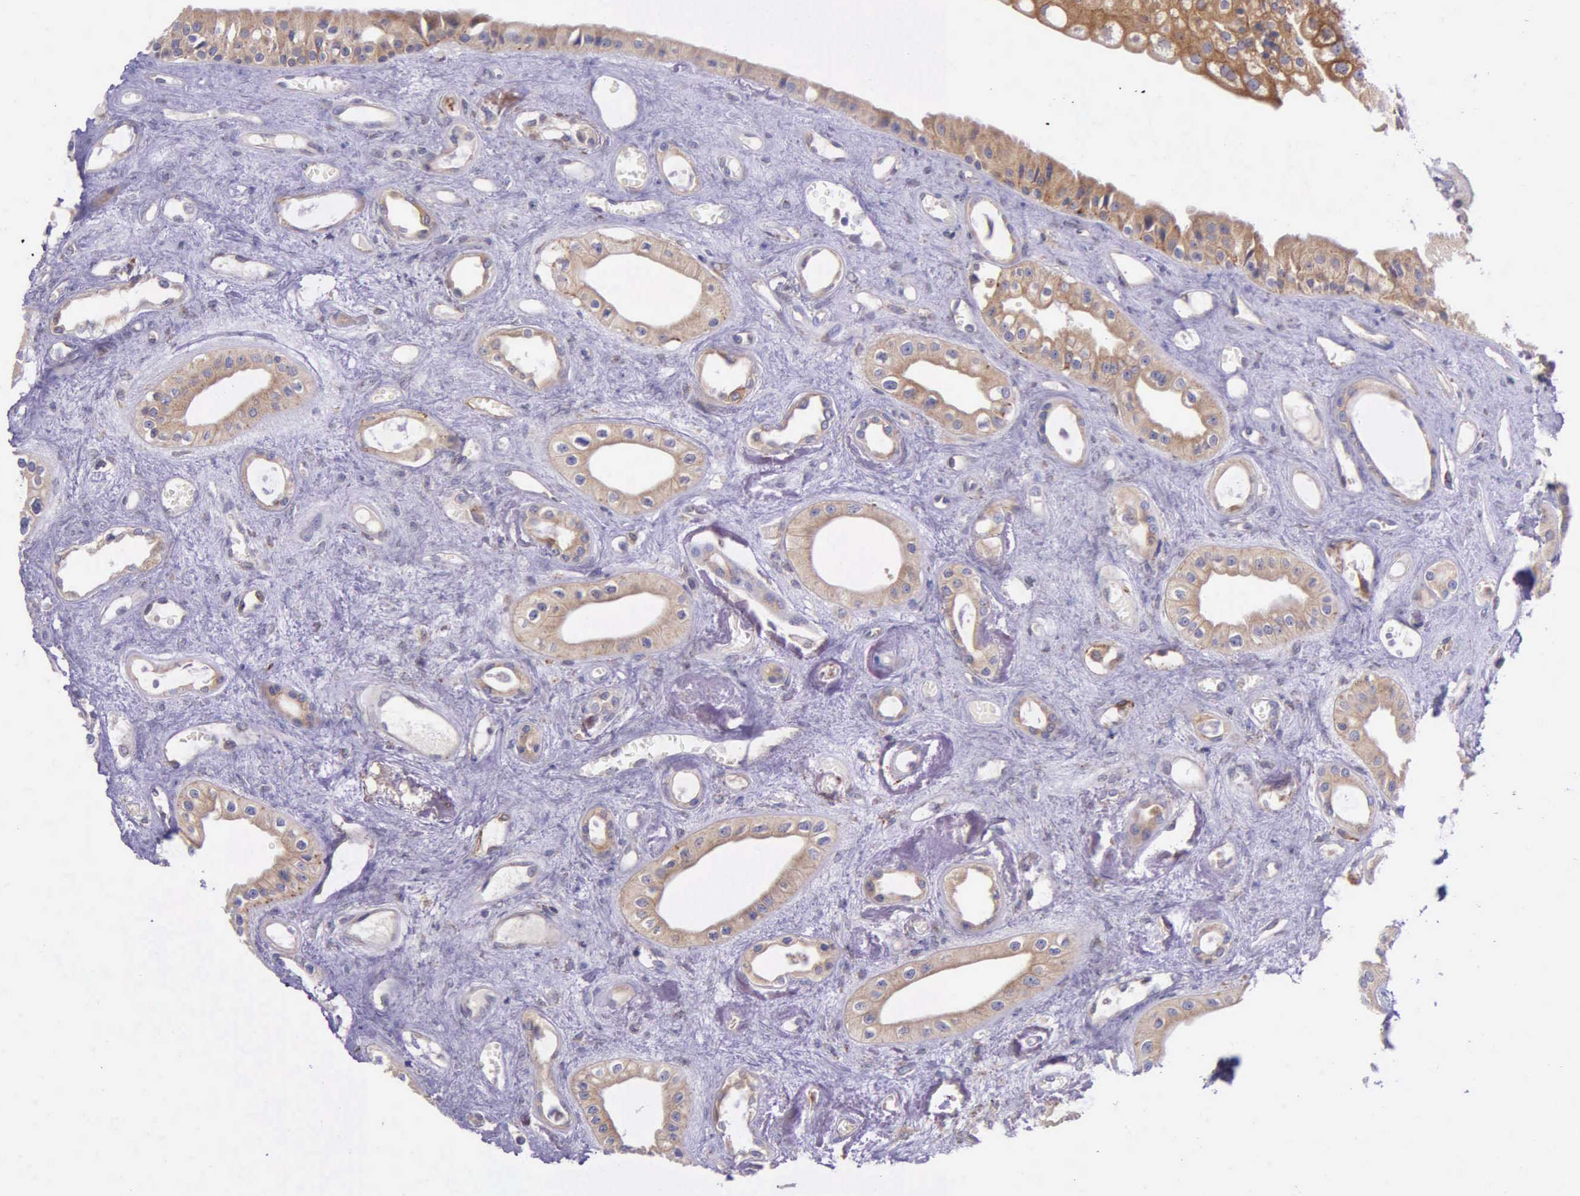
{"staining": {"intensity": "strong", "quantity": ">75%", "location": "cytoplasmic/membranous"}, "tissue": "urinary bladder", "cell_type": "Urothelial cells", "image_type": "normal", "snomed": [{"axis": "morphology", "description": "Normal tissue, NOS"}, {"axis": "topography", "description": "Kidney"}, {"axis": "topography", "description": "Urinary bladder"}], "caption": "Strong cytoplasmic/membranous staining for a protein is identified in about >75% of urothelial cells of unremarkable urinary bladder using immunohistochemistry (IHC).", "gene": "NSDHL", "patient": {"sex": "male", "age": 67}}